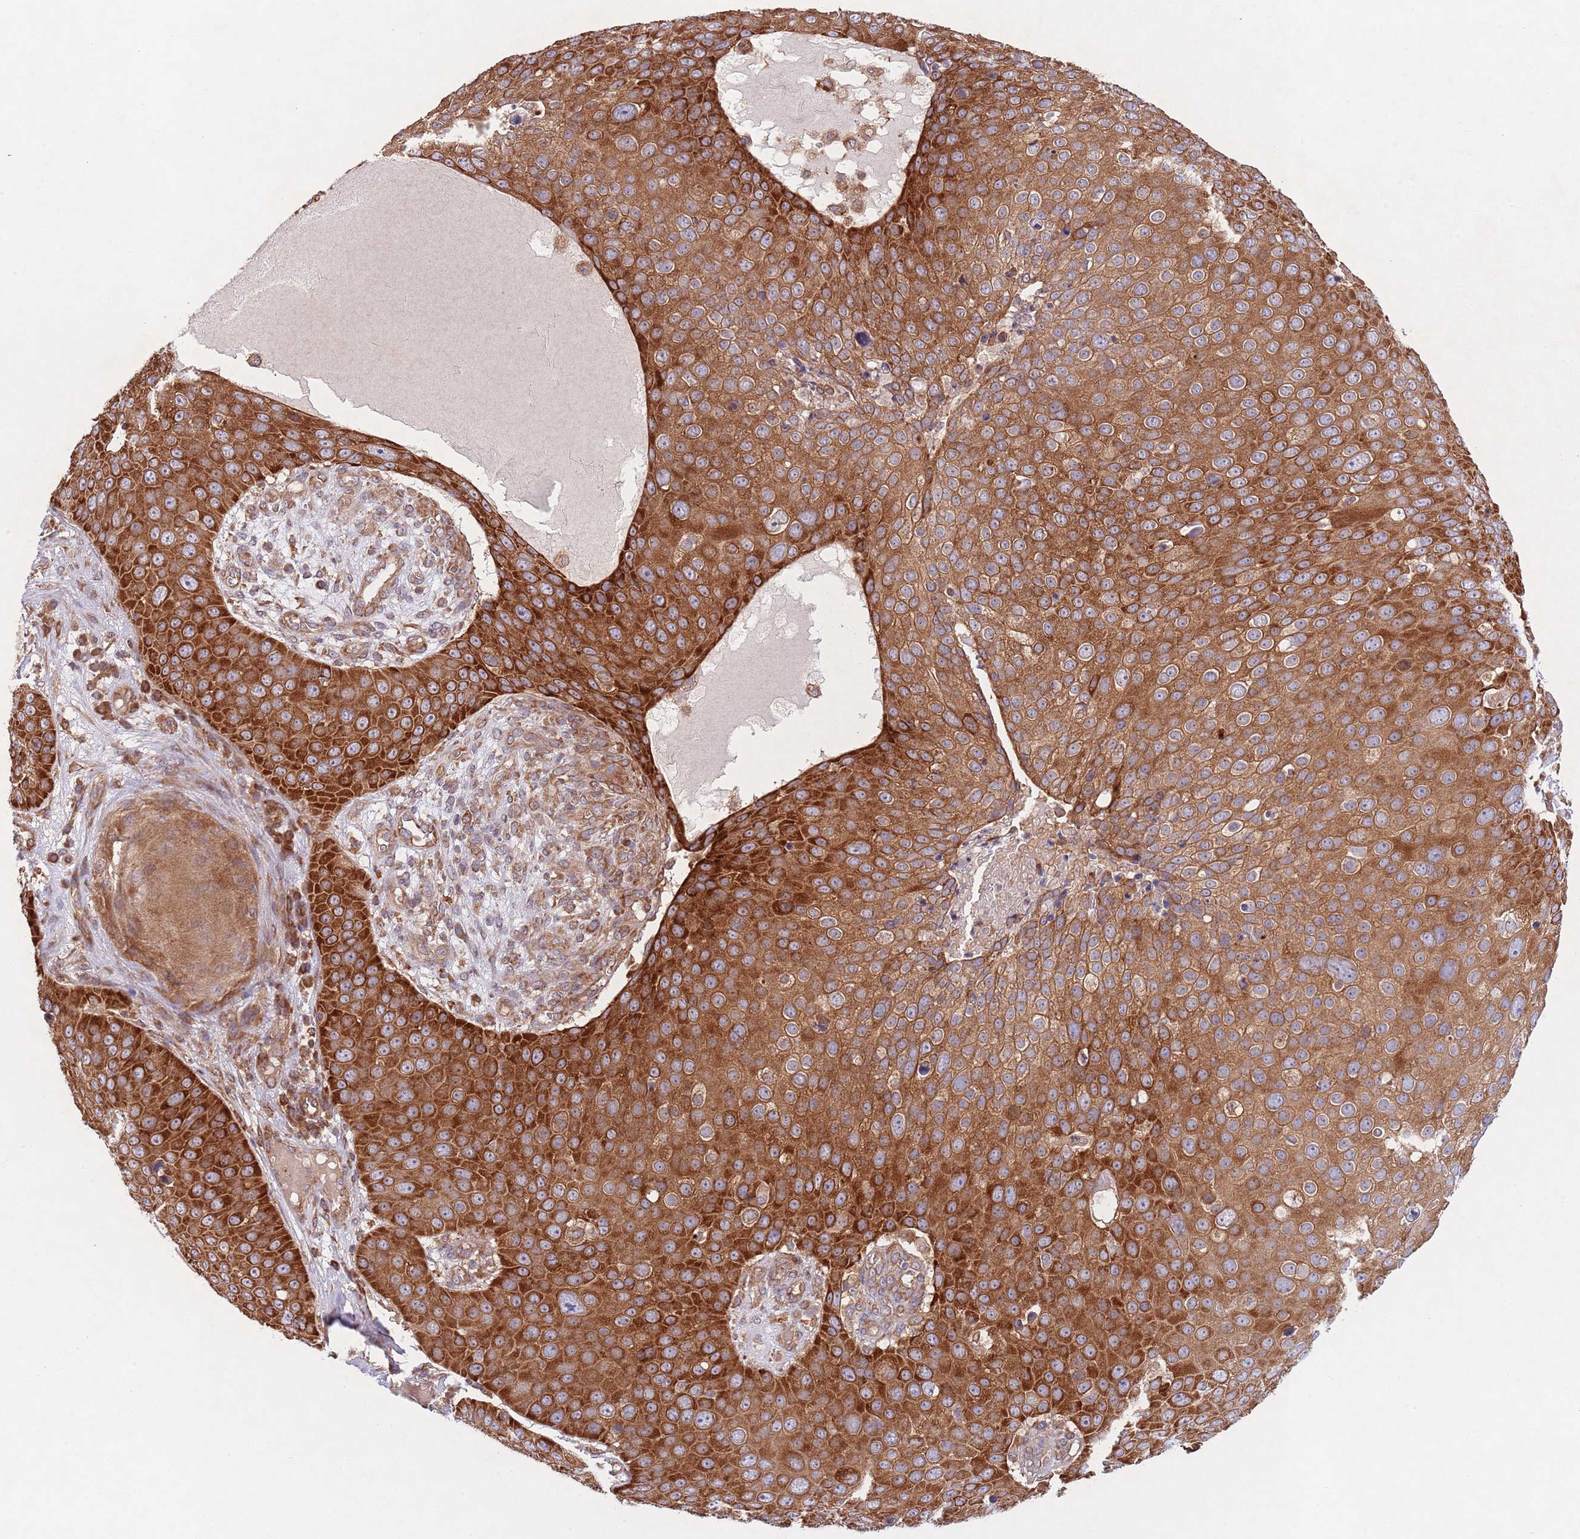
{"staining": {"intensity": "strong", "quantity": ">75%", "location": "cytoplasmic/membranous"}, "tissue": "skin cancer", "cell_type": "Tumor cells", "image_type": "cancer", "snomed": [{"axis": "morphology", "description": "Squamous cell carcinoma, NOS"}, {"axis": "topography", "description": "Skin"}], "caption": "Skin cancer stained with DAB (3,3'-diaminobenzidine) immunohistochemistry (IHC) displays high levels of strong cytoplasmic/membranous positivity in about >75% of tumor cells.", "gene": "RNF19B", "patient": {"sex": "male", "age": 71}}